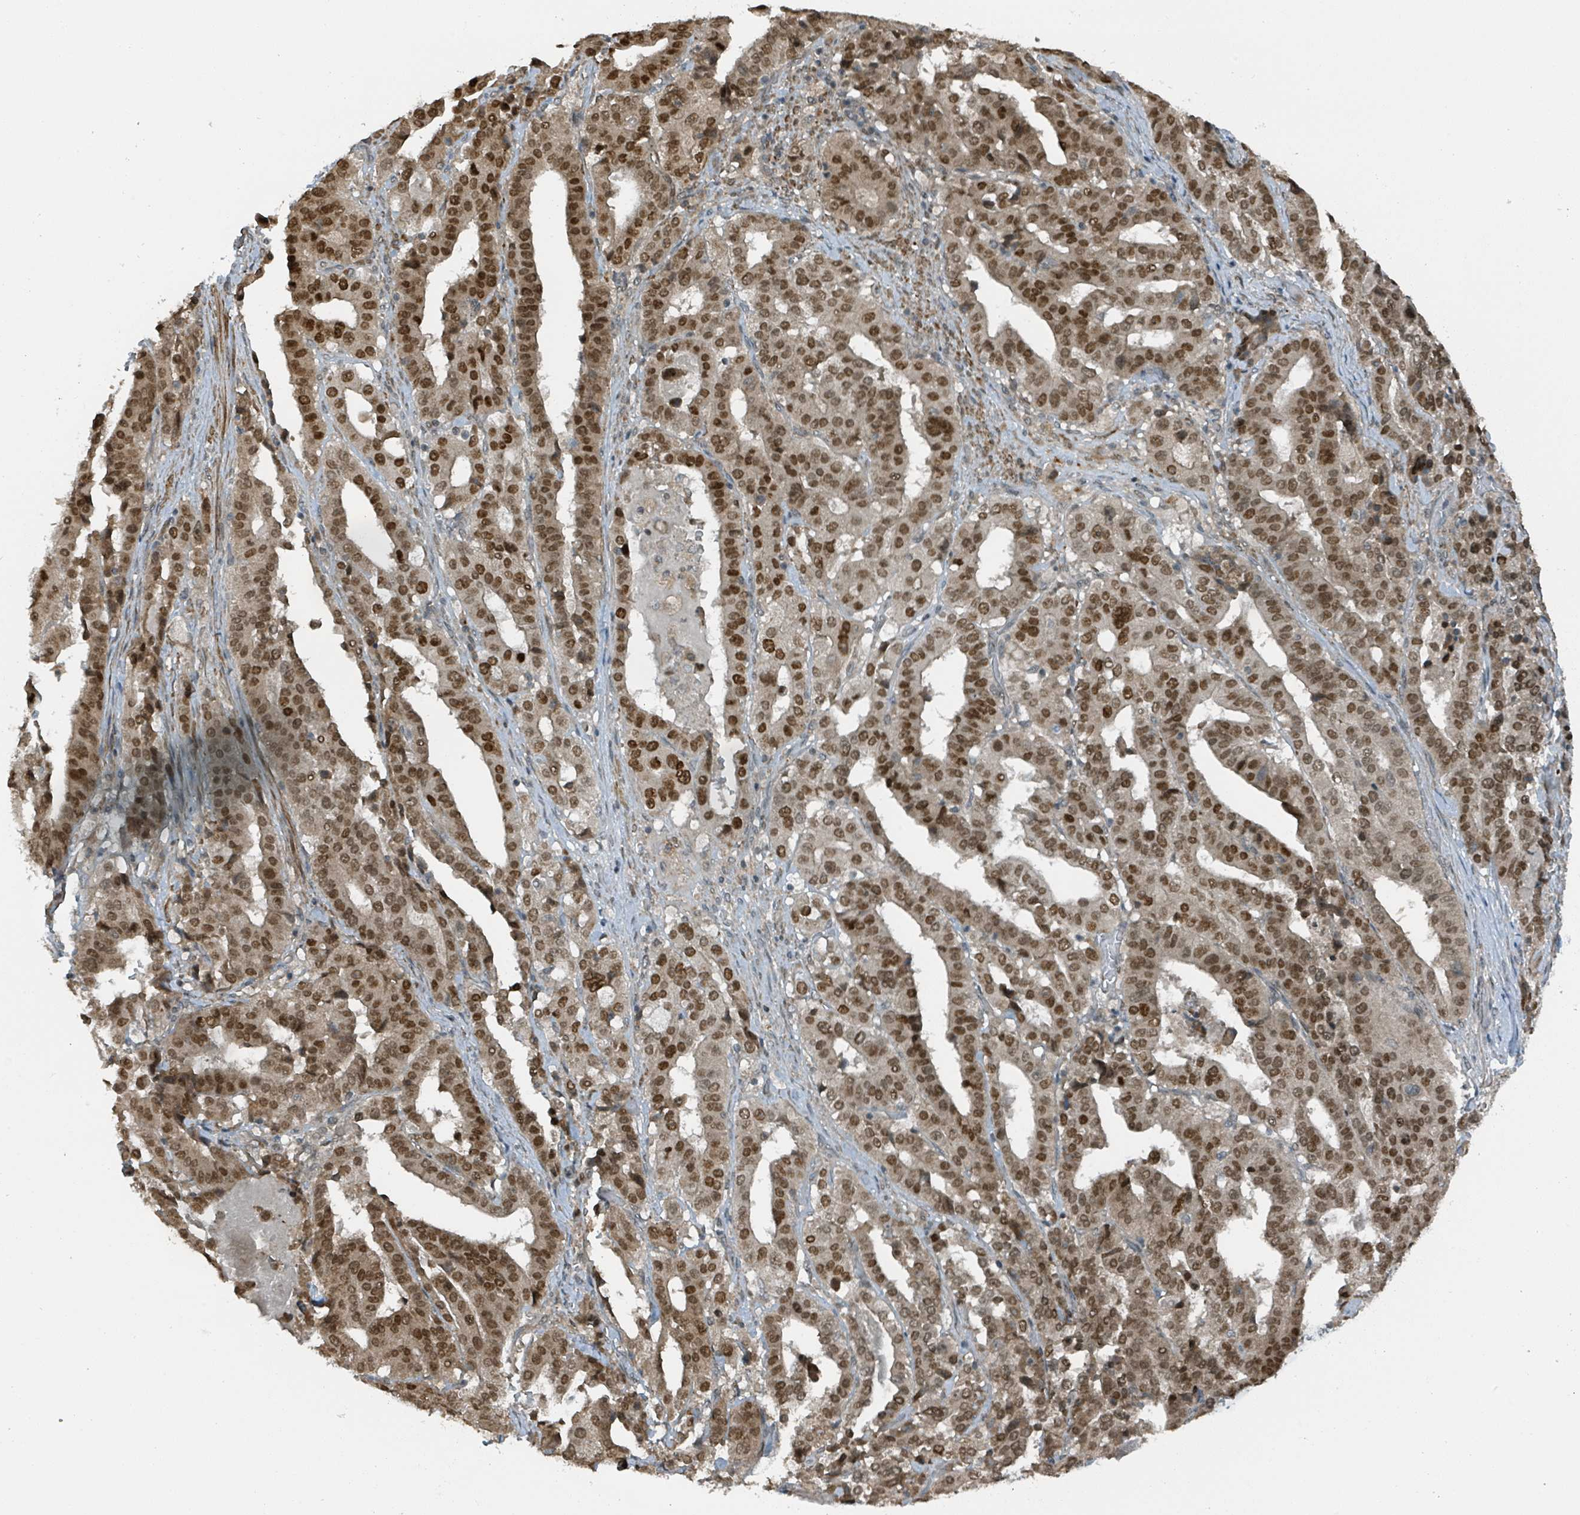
{"staining": {"intensity": "strong", "quantity": ">75%", "location": "nuclear"}, "tissue": "stomach cancer", "cell_type": "Tumor cells", "image_type": "cancer", "snomed": [{"axis": "morphology", "description": "Adenocarcinoma, NOS"}, {"axis": "topography", "description": "Stomach"}], "caption": "Immunohistochemical staining of stomach cancer (adenocarcinoma) displays high levels of strong nuclear staining in about >75% of tumor cells.", "gene": "PHIP", "patient": {"sex": "male", "age": 48}}